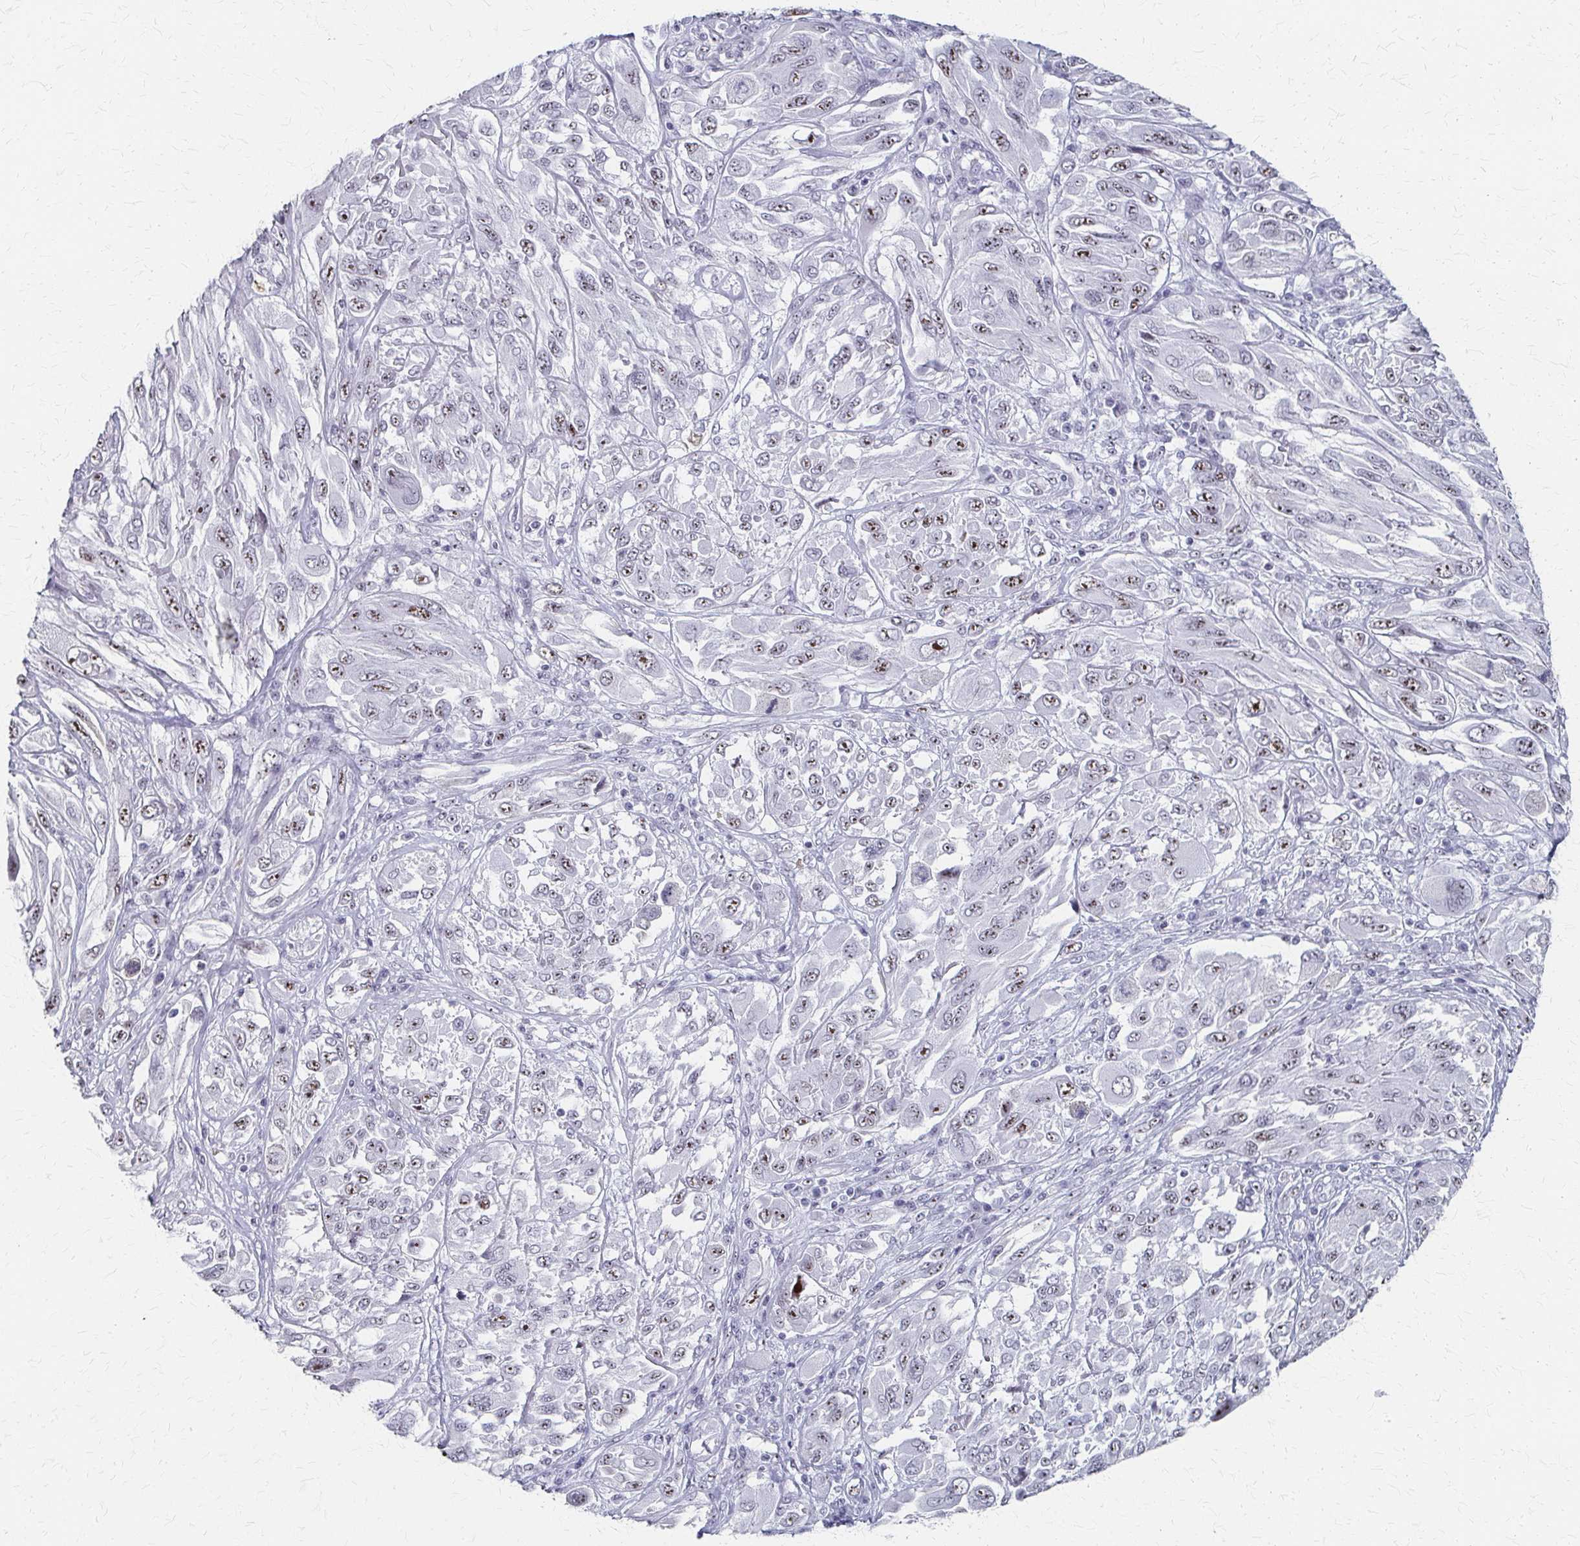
{"staining": {"intensity": "moderate", "quantity": "25%-75%", "location": "nuclear"}, "tissue": "melanoma", "cell_type": "Tumor cells", "image_type": "cancer", "snomed": [{"axis": "morphology", "description": "Malignant melanoma, NOS"}, {"axis": "topography", "description": "Skin"}], "caption": "A histopathology image of melanoma stained for a protein demonstrates moderate nuclear brown staining in tumor cells.", "gene": "PES1", "patient": {"sex": "female", "age": 91}}